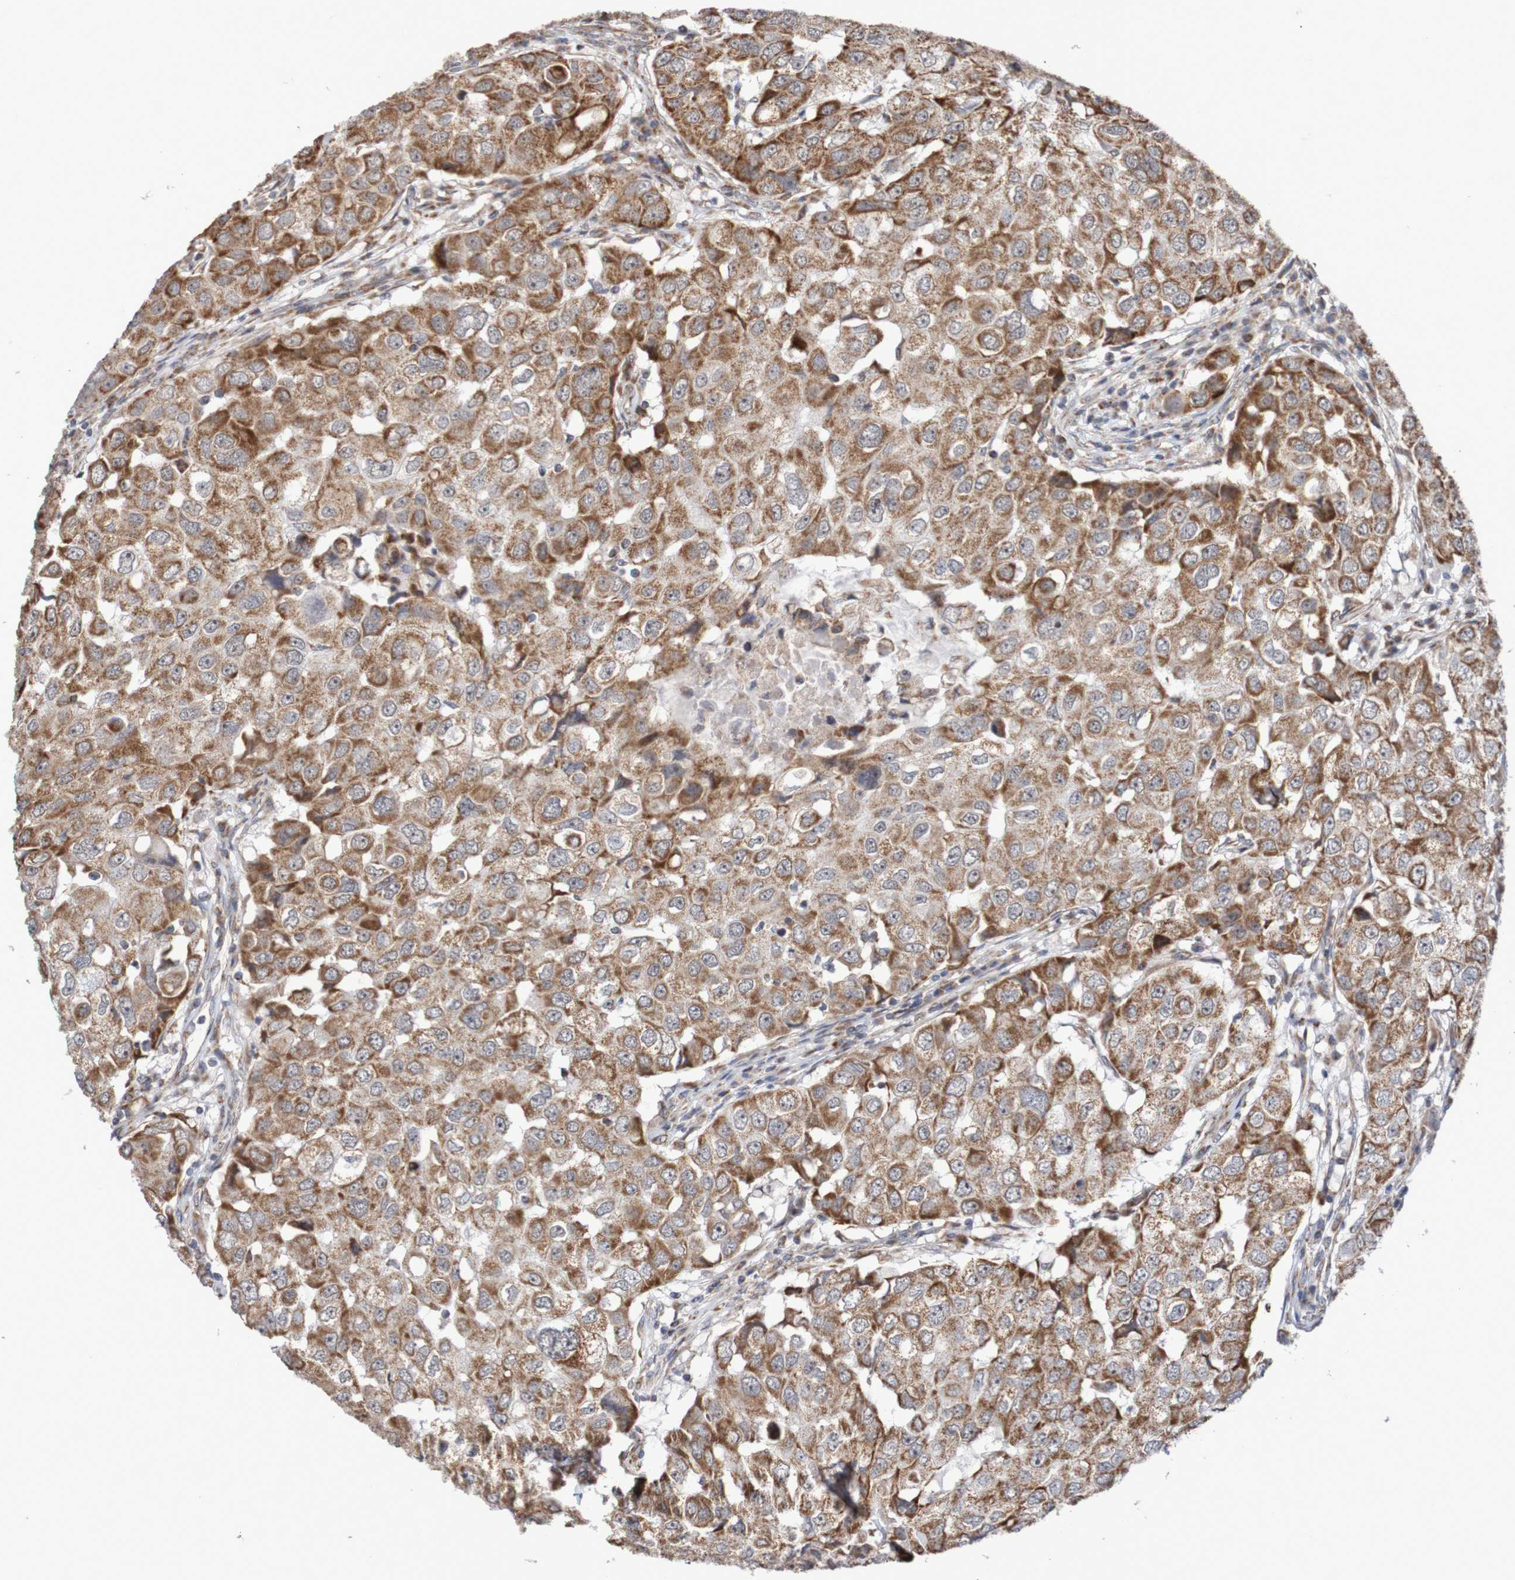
{"staining": {"intensity": "strong", "quantity": ">75%", "location": "cytoplasmic/membranous"}, "tissue": "breast cancer", "cell_type": "Tumor cells", "image_type": "cancer", "snomed": [{"axis": "morphology", "description": "Duct carcinoma"}, {"axis": "topography", "description": "Breast"}], "caption": "A brown stain labels strong cytoplasmic/membranous expression of a protein in human intraductal carcinoma (breast) tumor cells.", "gene": "DVL1", "patient": {"sex": "female", "age": 27}}